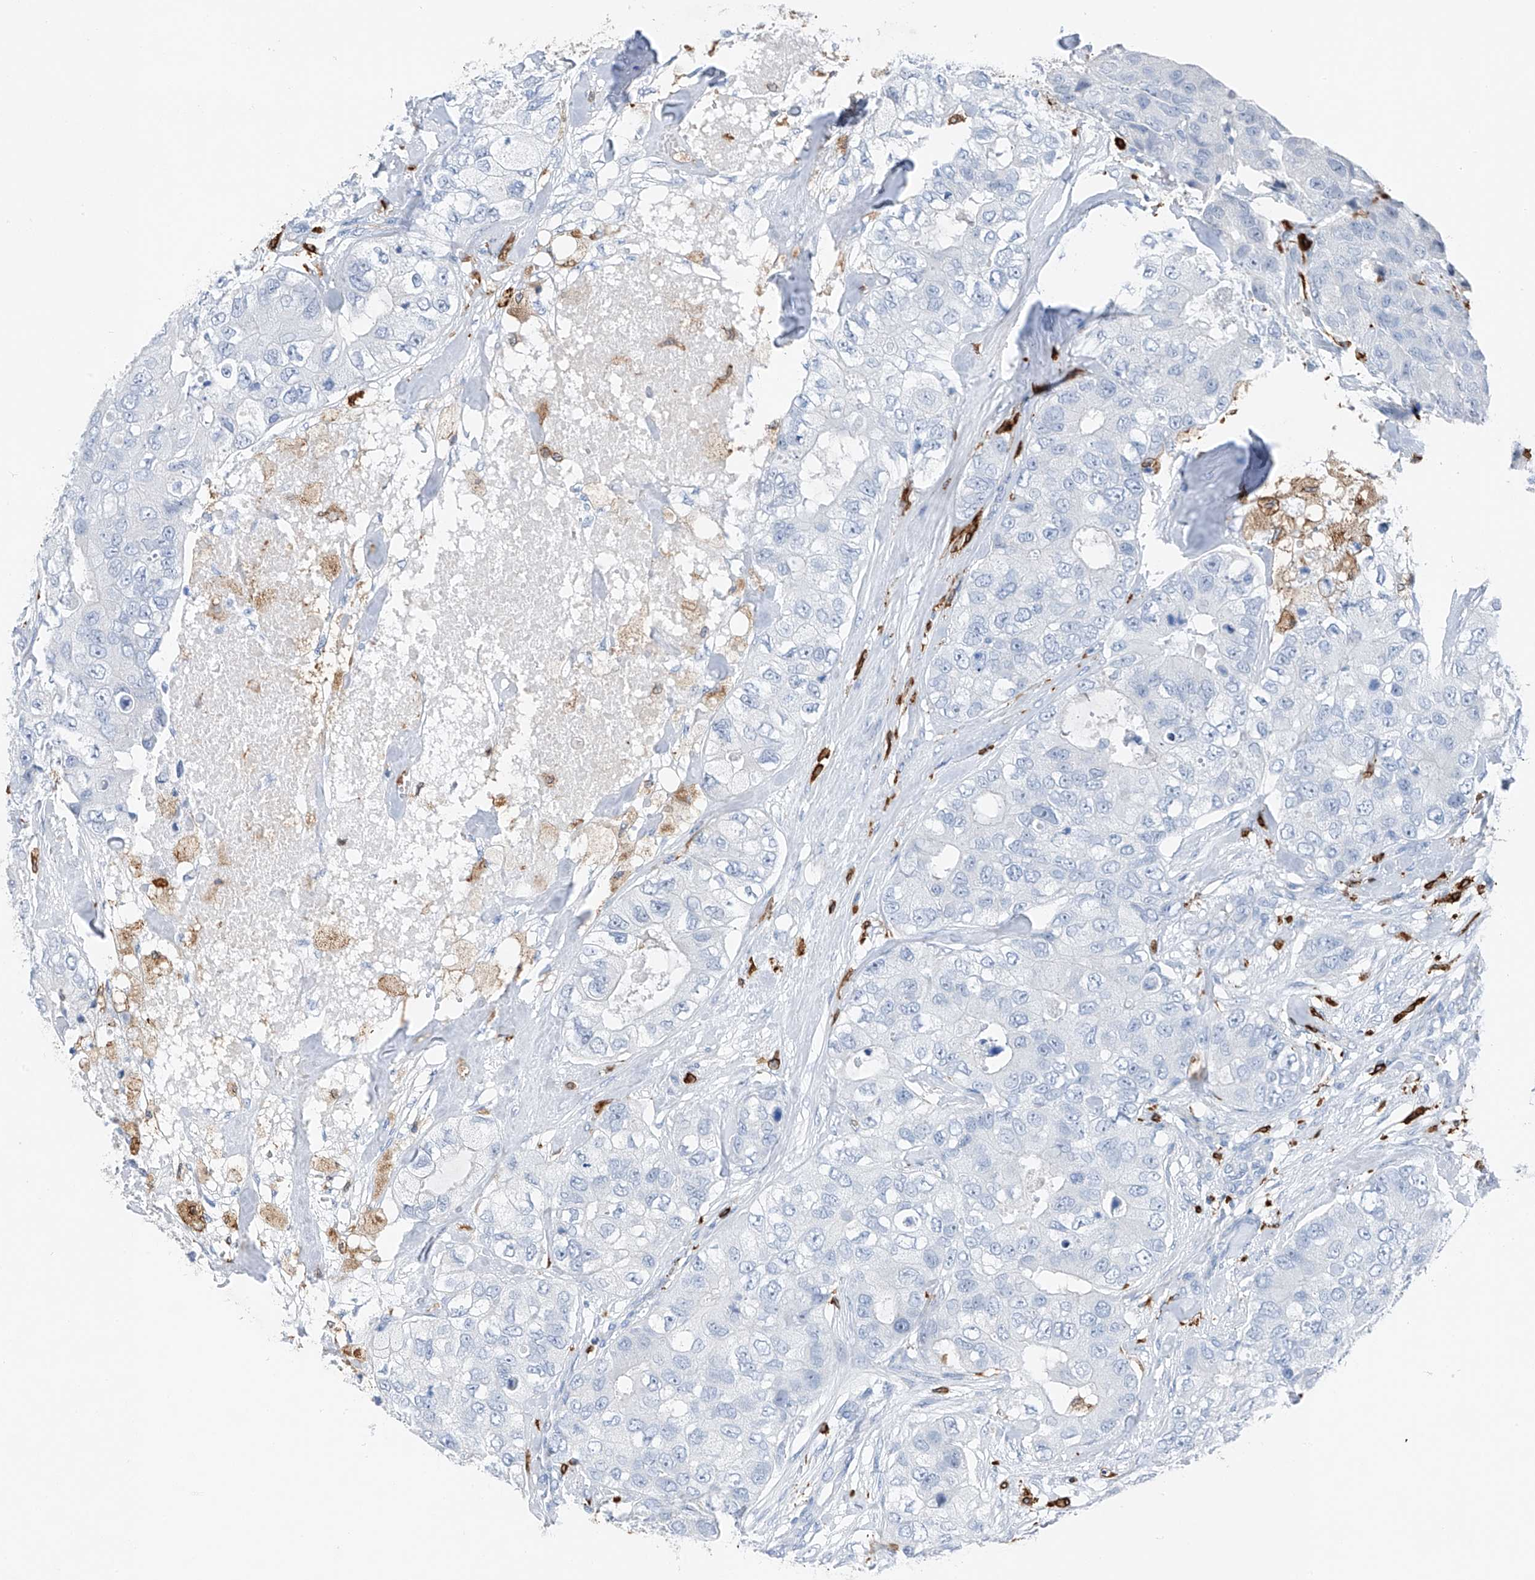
{"staining": {"intensity": "negative", "quantity": "none", "location": "none"}, "tissue": "breast cancer", "cell_type": "Tumor cells", "image_type": "cancer", "snomed": [{"axis": "morphology", "description": "Duct carcinoma"}, {"axis": "topography", "description": "Breast"}], "caption": "Tumor cells are negative for brown protein staining in infiltrating ductal carcinoma (breast). (DAB immunohistochemistry (IHC) visualized using brightfield microscopy, high magnification).", "gene": "TBXAS1", "patient": {"sex": "female", "age": 62}}